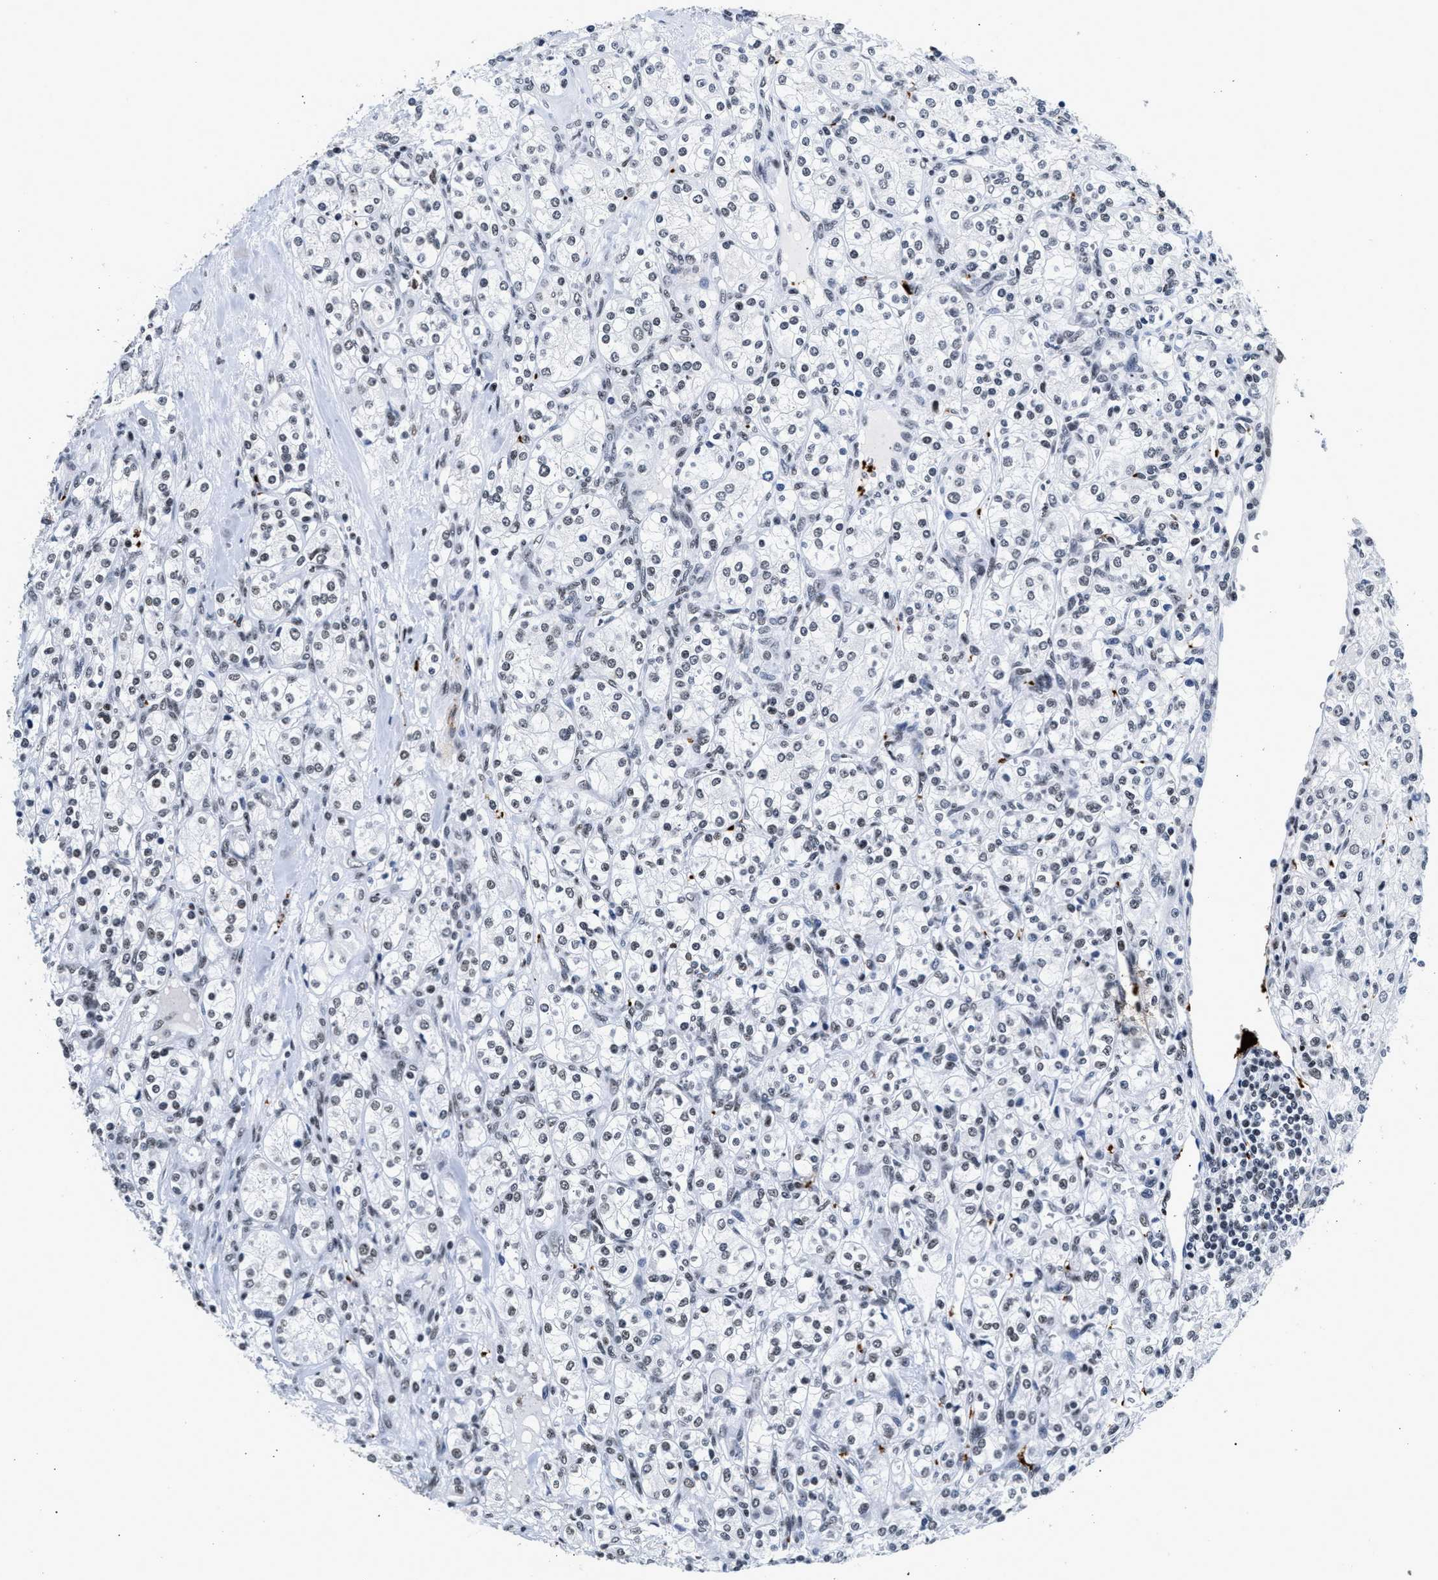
{"staining": {"intensity": "moderate", "quantity": "<25%", "location": "nuclear"}, "tissue": "renal cancer", "cell_type": "Tumor cells", "image_type": "cancer", "snomed": [{"axis": "morphology", "description": "Adenocarcinoma, NOS"}, {"axis": "topography", "description": "Kidney"}], "caption": "A brown stain shows moderate nuclear staining of a protein in adenocarcinoma (renal) tumor cells.", "gene": "RAD21", "patient": {"sex": "male", "age": 77}}